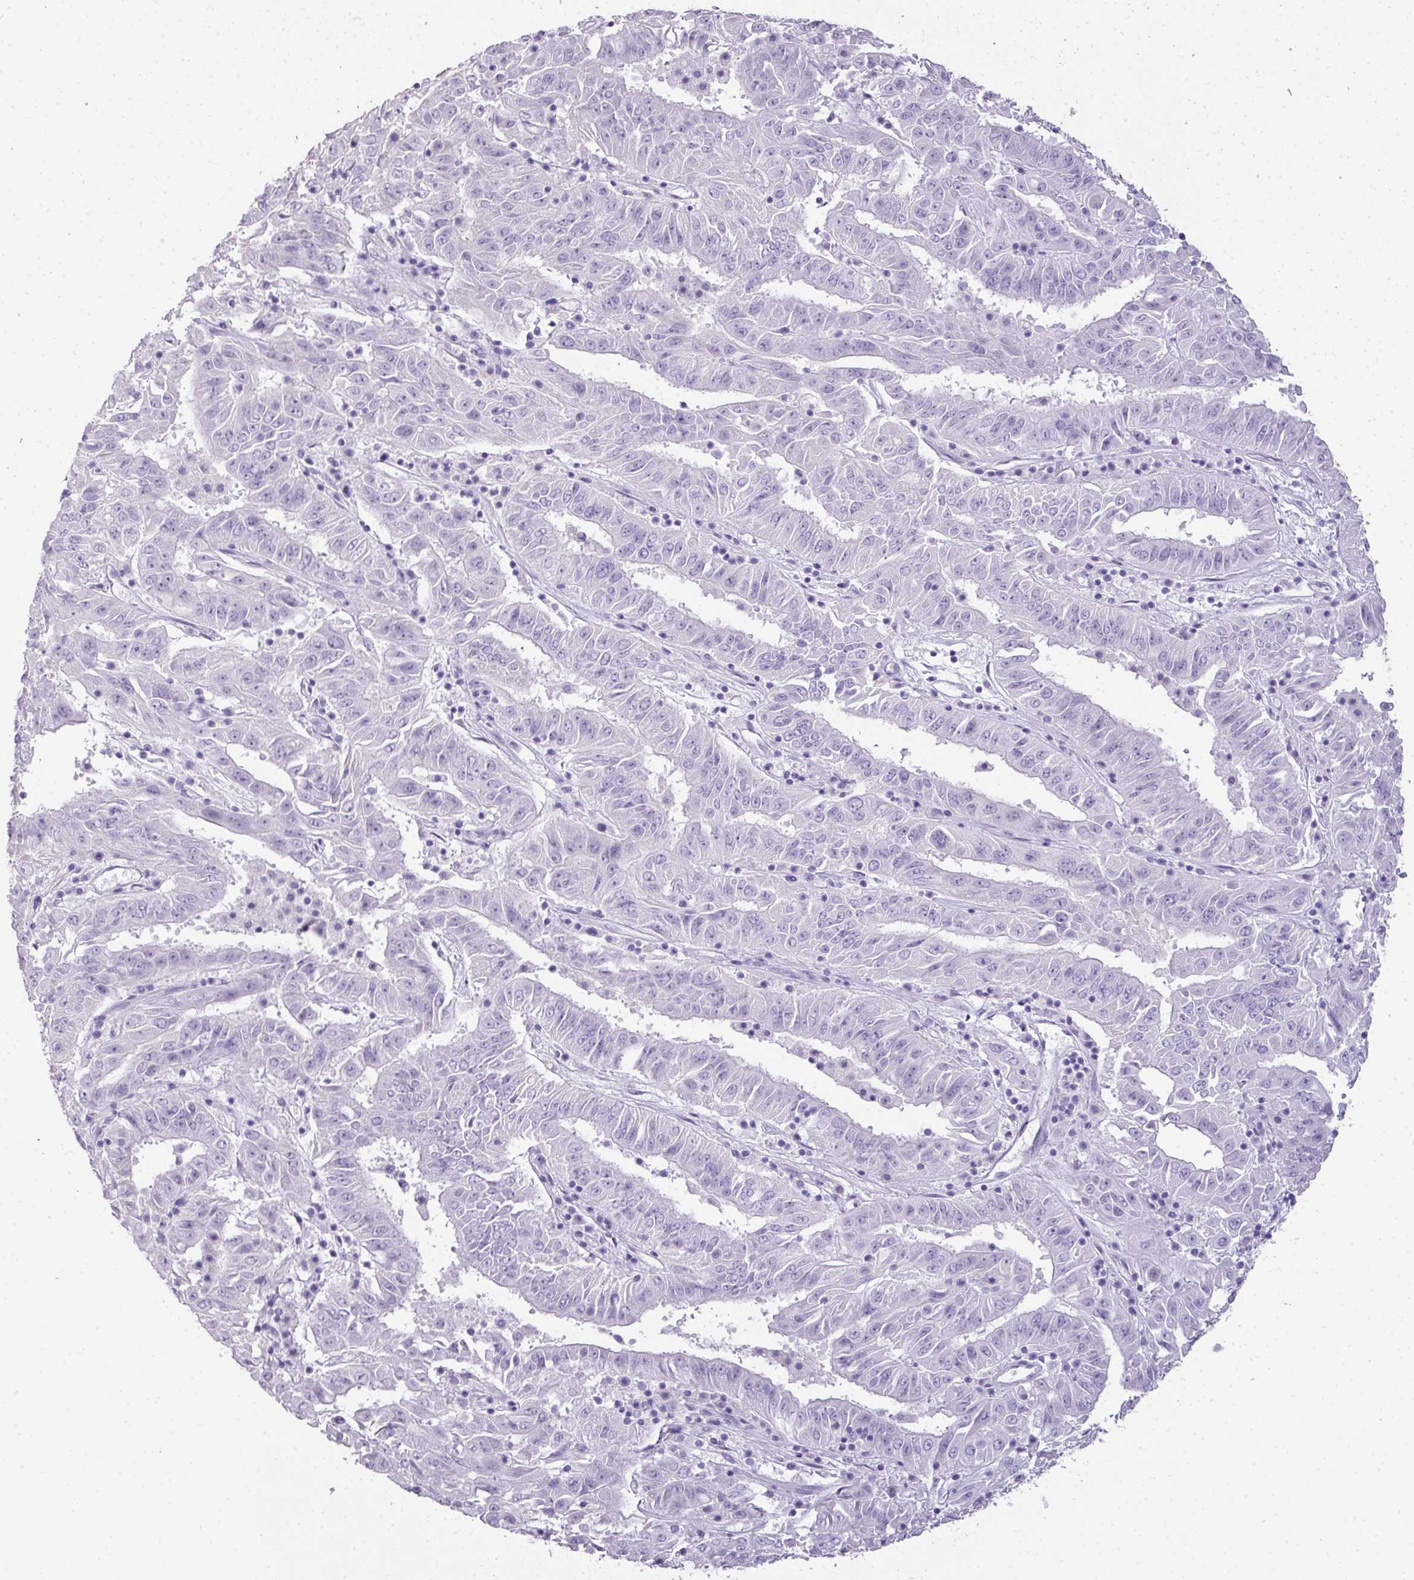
{"staining": {"intensity": "negative", "quantity": "none", "location": "none"}, "tissue": "pancreatic cancer", "cell_type": "Tumor cells", "image_type": "cancer", "snomed": [{"axis": "morphology", "description": "Adenocarcinoma, NOS"}, {"axis": "topography", "description": "Pancreas"}], "caption": "Immunohistochemistry (IHC) image of neoplastic tissue: human pancreatic cancer (adenocarcinoma) stained with DAB (3,3'-diaminobenzidine) shows no significant protein positivity in tumor cells.", "gene": "RBMY1F", "patient": {"sex": "male", "age": 63}}